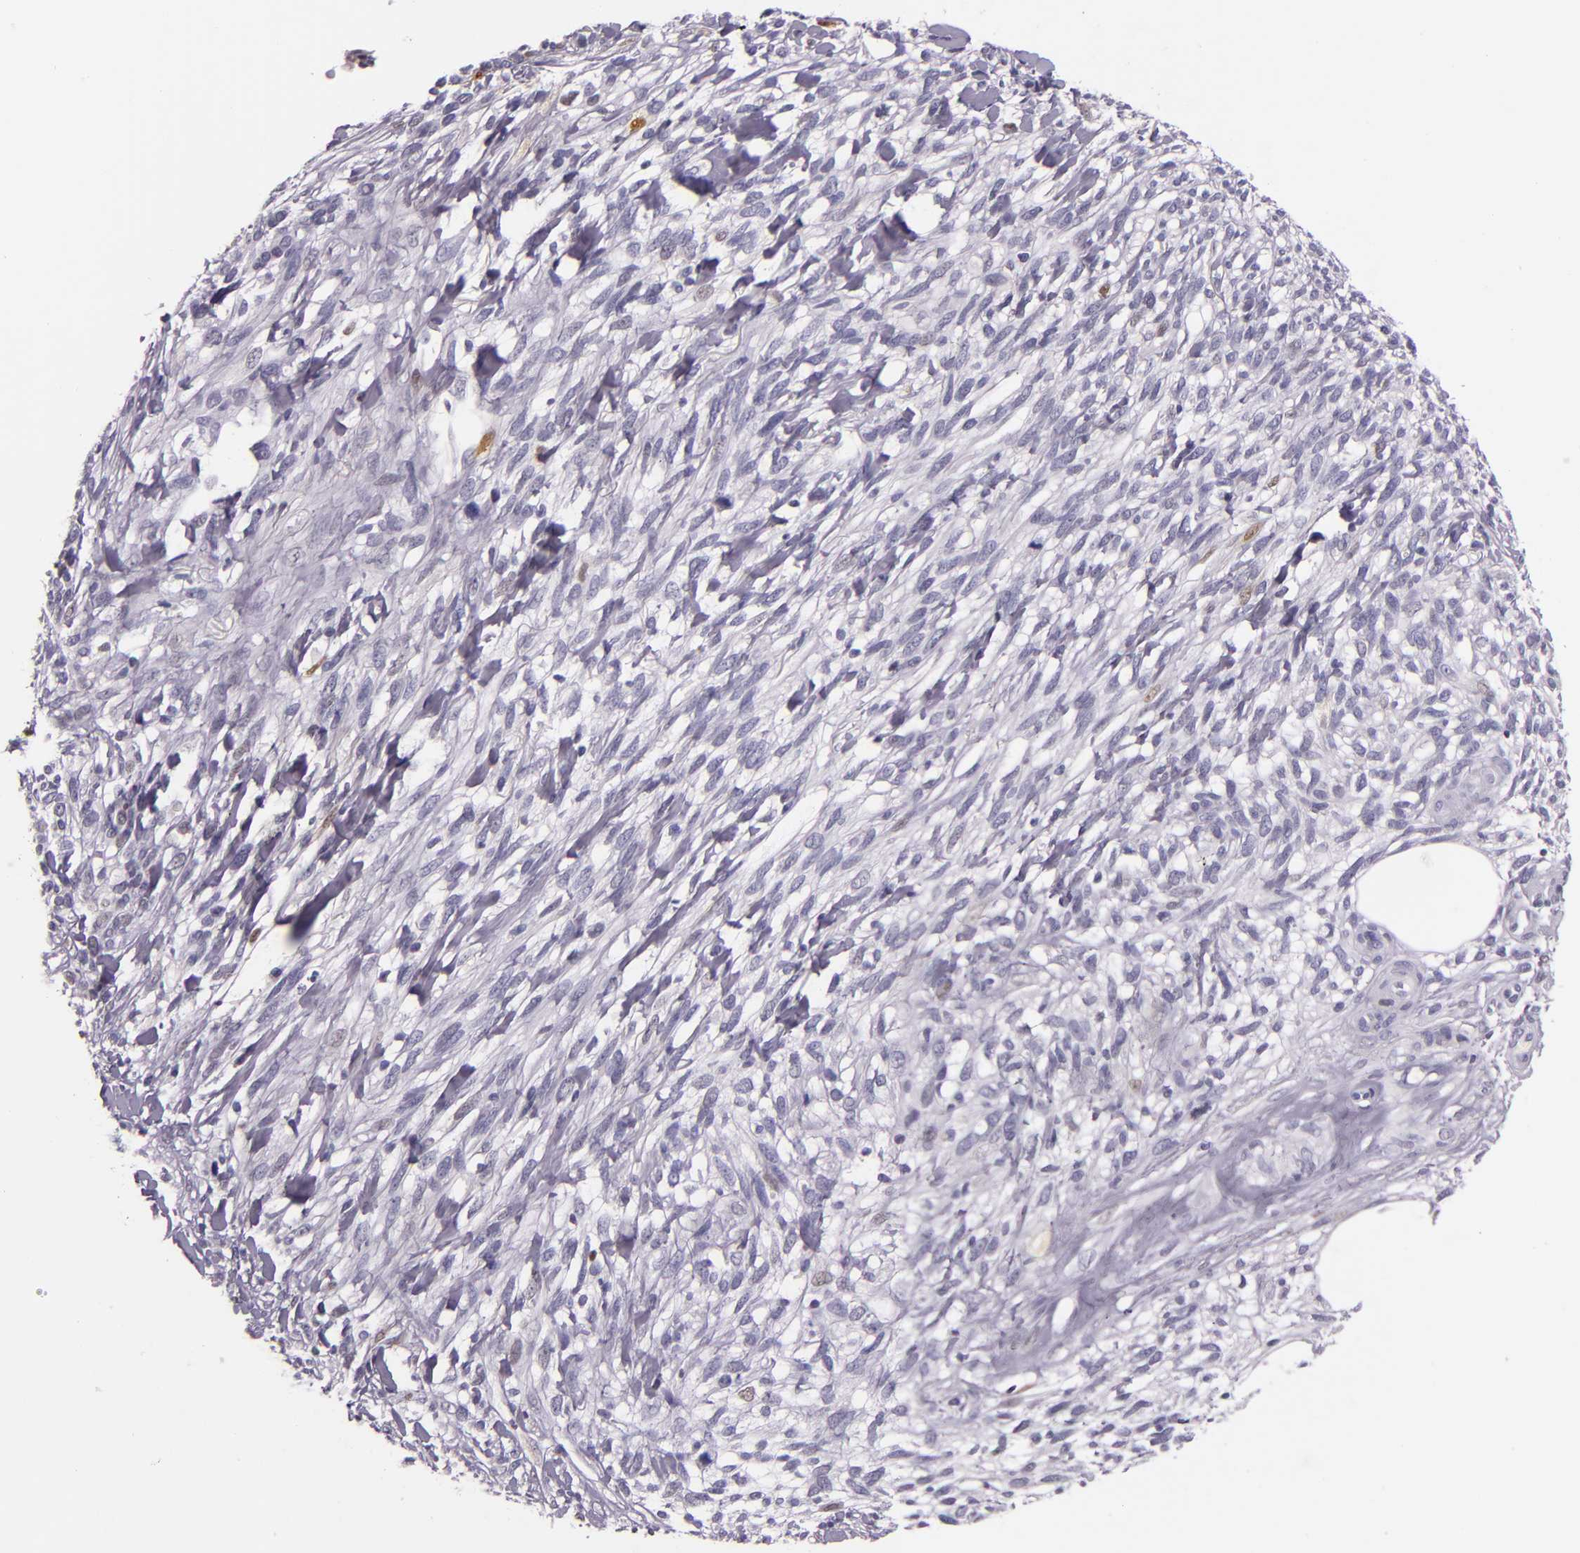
{"staining": {"intensity": "negative", "quantity": "none", "location": "none"}, "tissue": "melanoma", "cell_type": "Tumor cells", "image_type": "cancer", "snomed": [{"axis": "morphology", "description": "Malignant melanoma, NOS"}, {"axis": "topography", "description": "Skin"}], "caption": "There is no significant expression in tumor cells of melanoma. Nuclei are stained in blue.", "gene": "MT1A", "patient": {"sex": "female", "age": 85}}